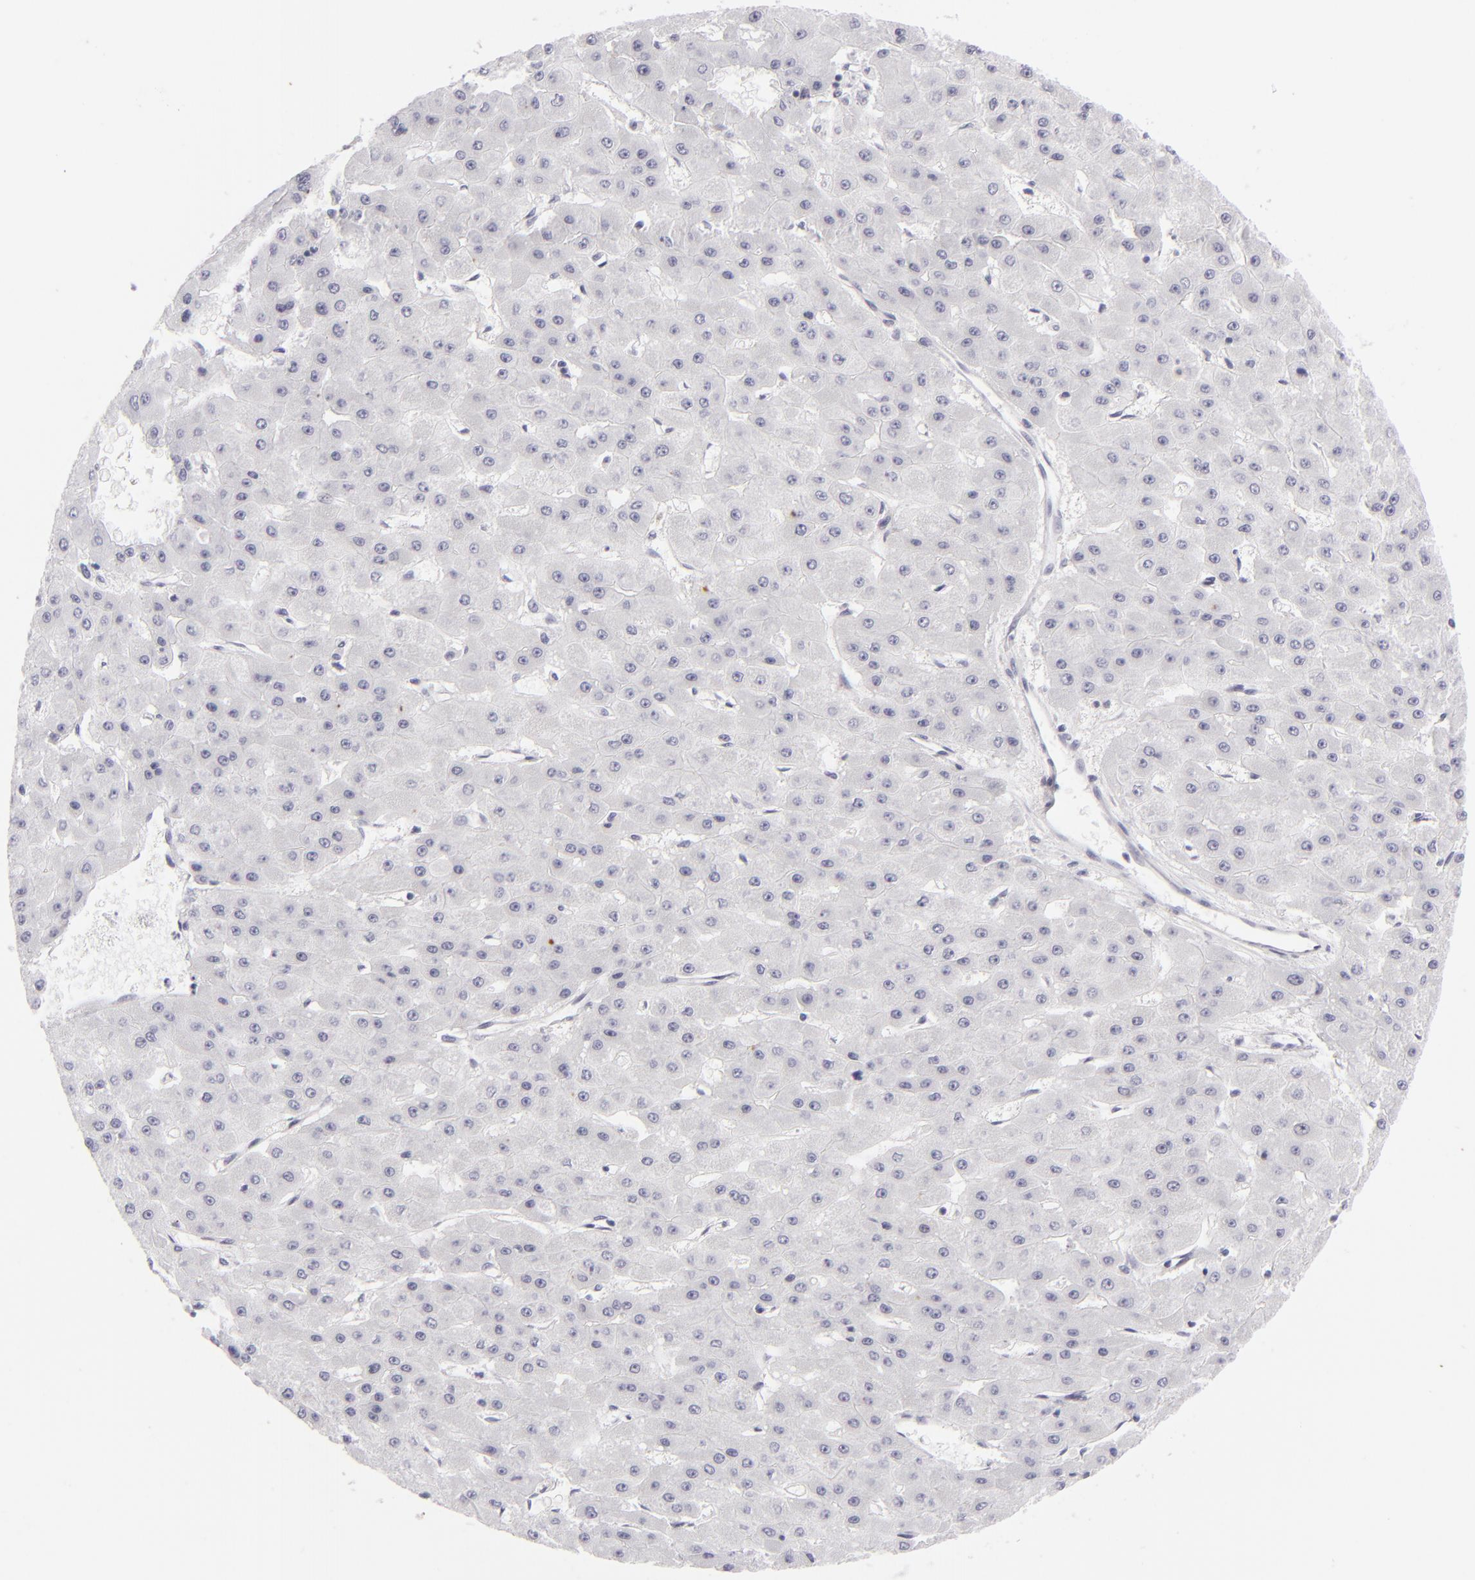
{"staining": {"intensity": "negative", "quantity": "none", "location": "none"}, "tissue": "liver cancer", "cell_type": "Tumor cells", "image_type": "cancer", "snomed": [{"axis": "morphology", "description": "Carcinoma, Hepatocellular, NOS"}, {"axis": "topography", "description": "Liver"}], "caption": "Liver cancer was stained to show a protein in brown. There is no significant positivity in tumor cells.", "gene": "KRT1", "patient": {"sex": "female", "age": 52}}